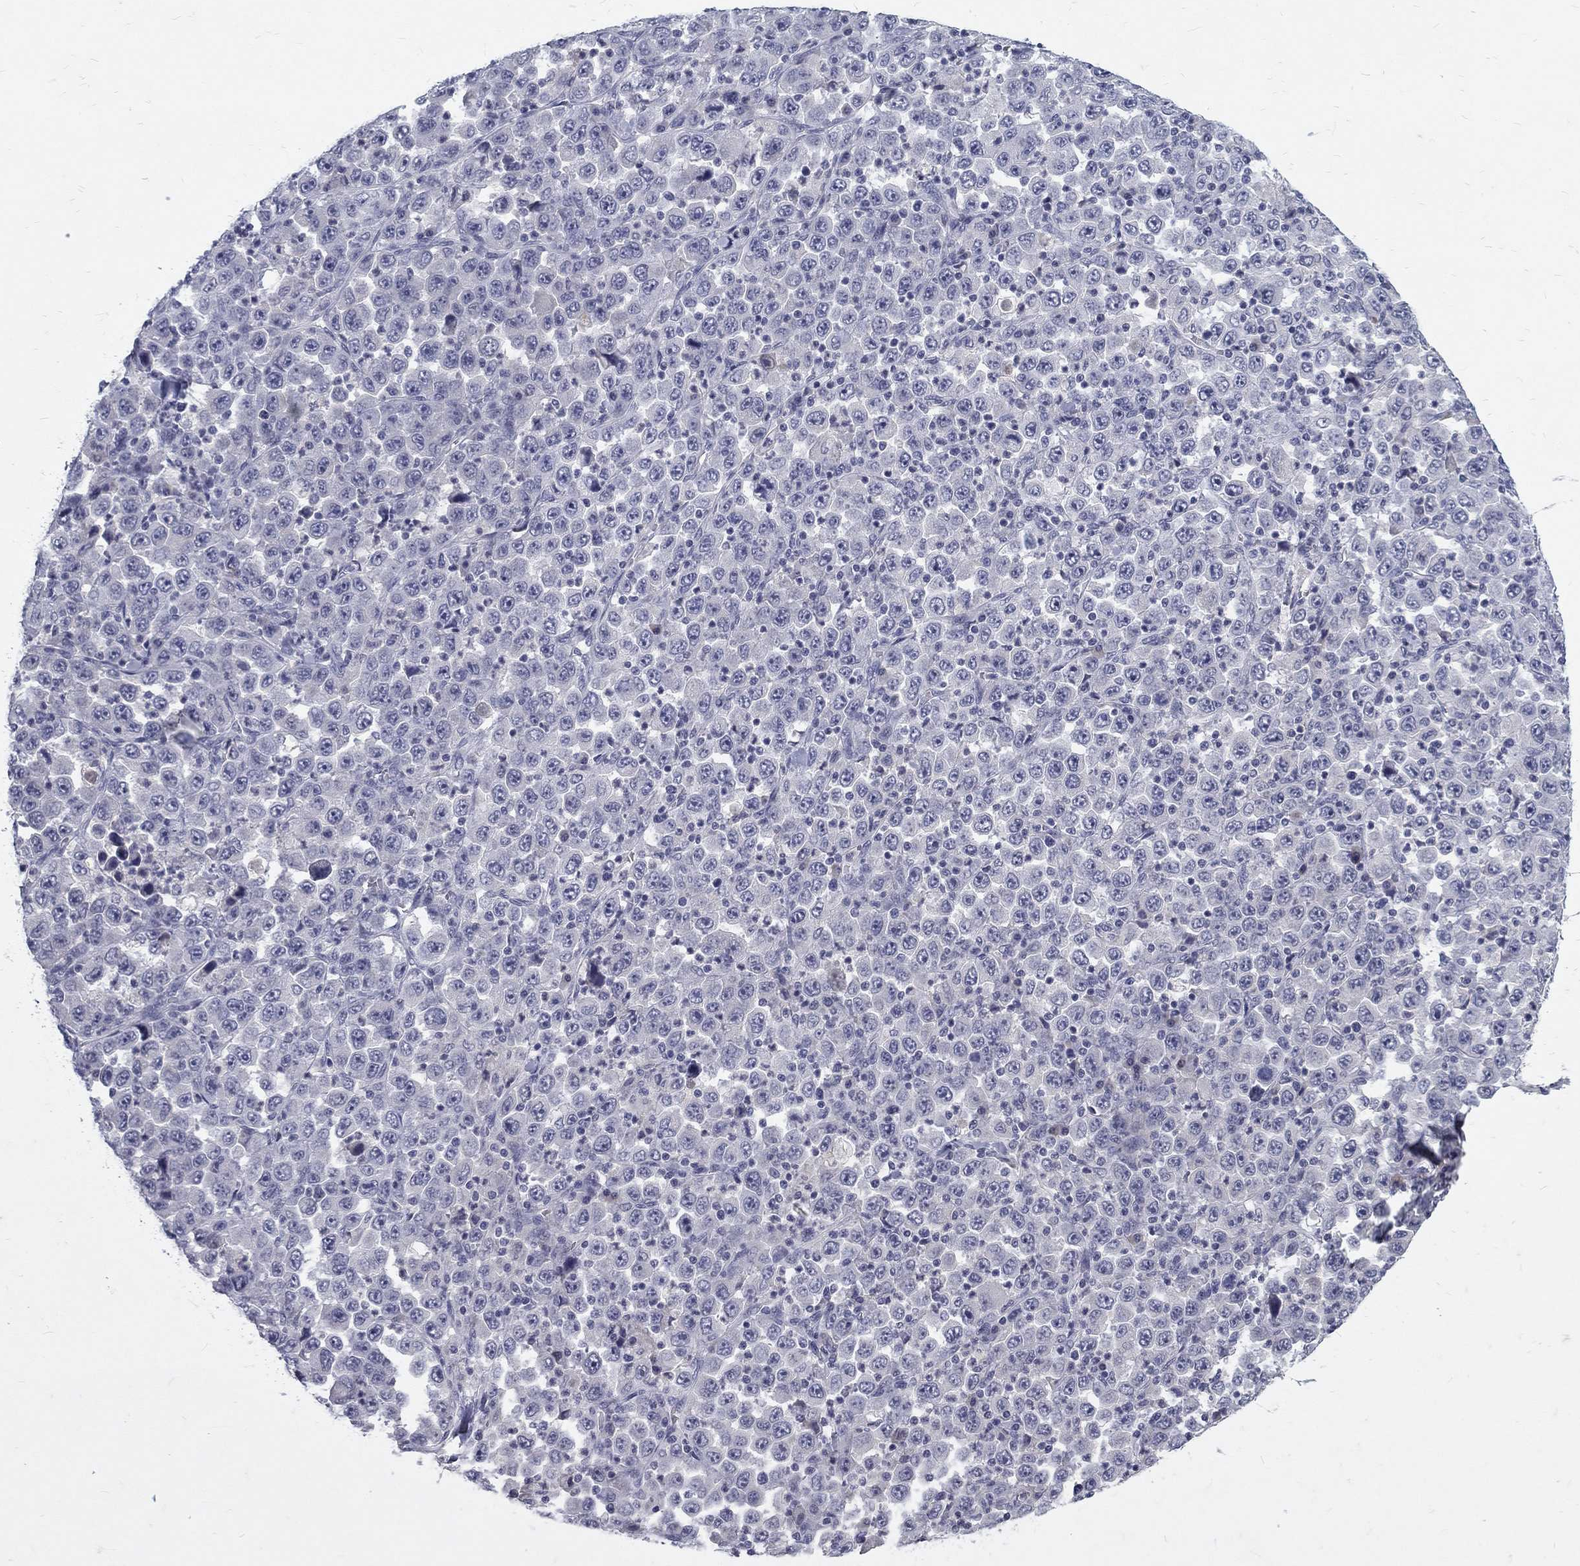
{"staining": {"intensity": "negative", "quantity": "none", "location": "none"}, "tissue": "stomach cancer", "cell_type": "Tumor cells", "image_type": "cancer", "snomed": [{"axis": "morphology", "description": "Normal tissue, NOS"}, {"axis": "morphology", "description": "Adenocarcinoma, NOS"}, {"axis": "topography", "description": "Stomach, upper"}, {"axis": "topography", "description": "Stomach"}], "caption": "Immunohistochemical staining of human stomach cancer (adenocarcinoma) reveals no significant staining in tumor cells.", "gene": "NOS1", "patient": {"sex": "male", "age": 59}}